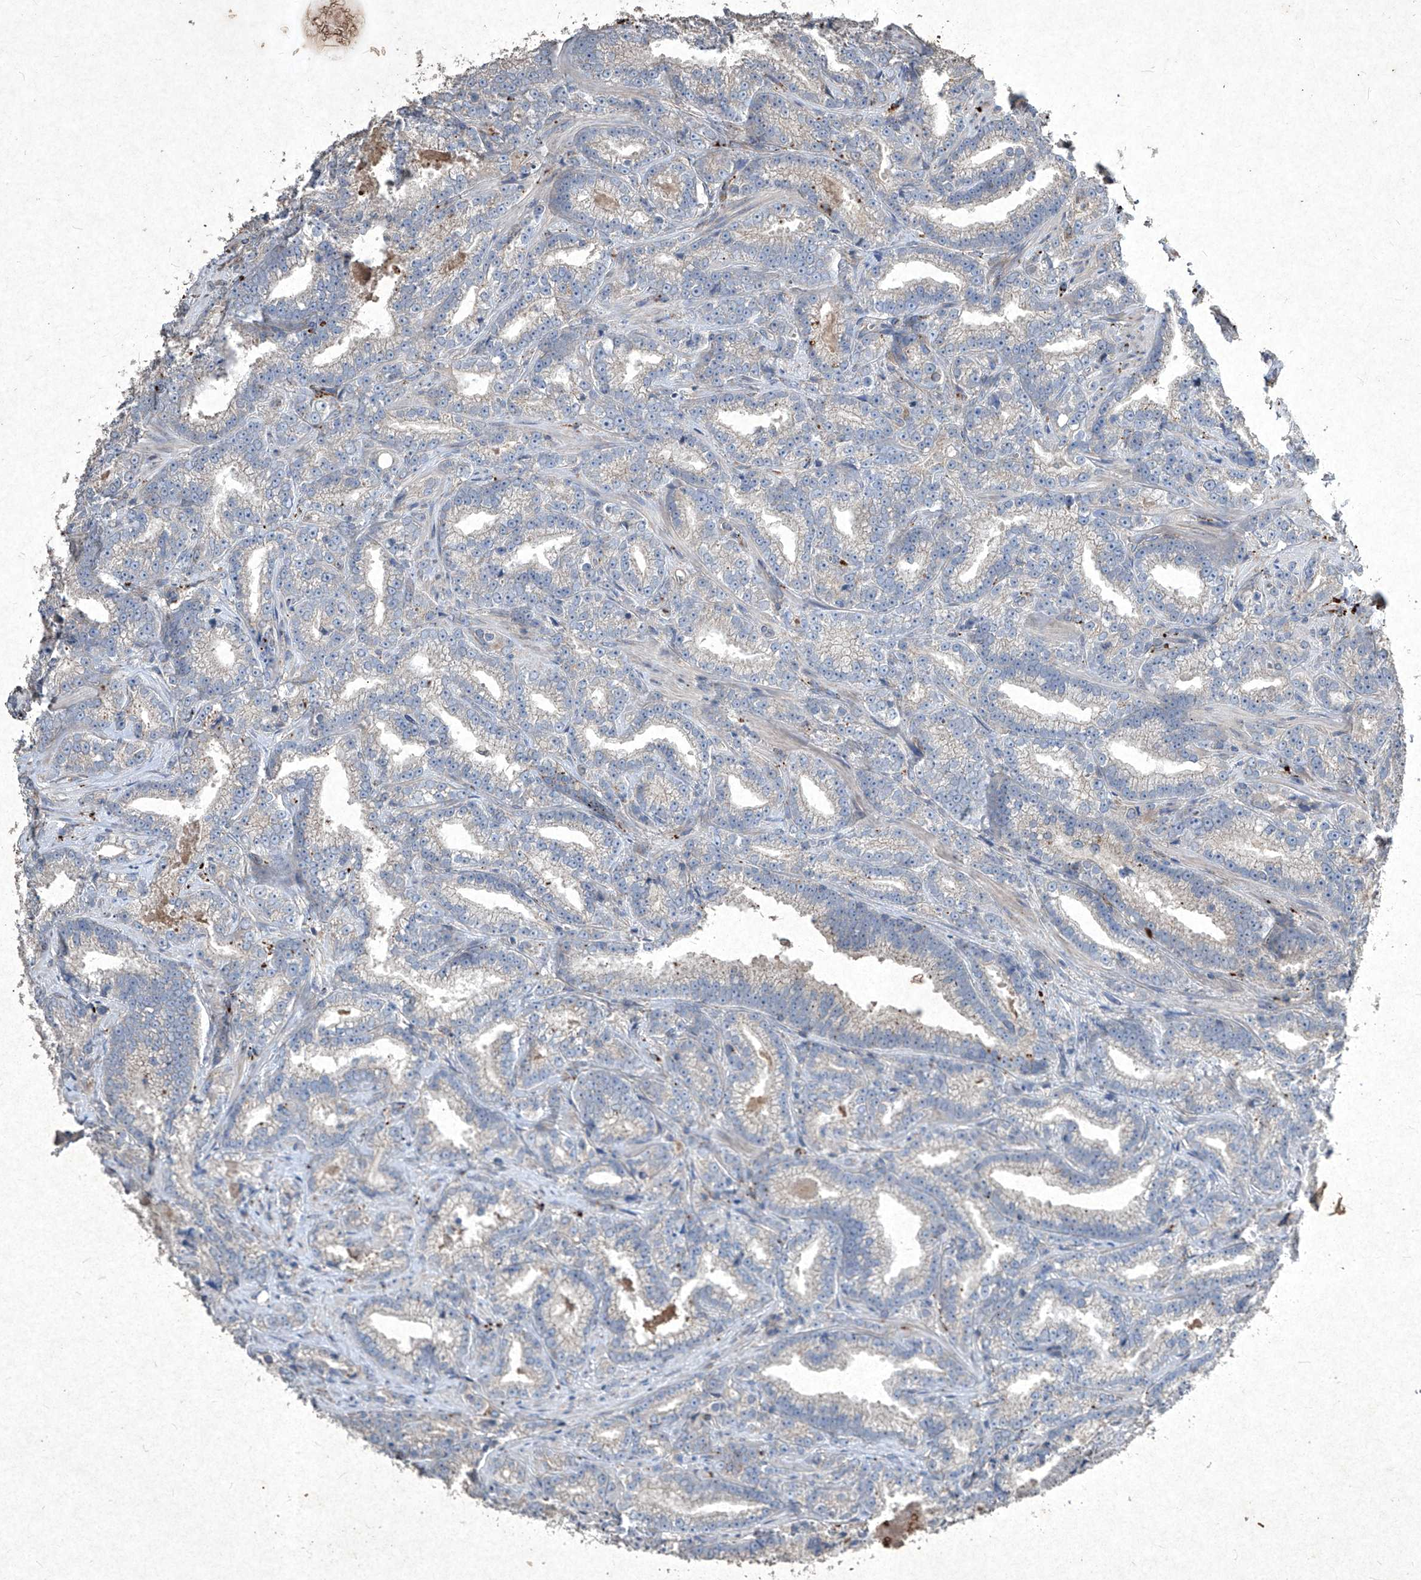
{"staining": {"intensity": "strong", "quantity": "<25%", "location": "cytoplasmic/membranous"}, "tissue": "prostate cancer", "cell_type": "Tumor cells", "image_type": "cancer", "snomed": [{"axis": "morphology", "description": "Adenocarcinoma, High grade"}, {"axis": "topography", "description": "Prostate and seminal vesicle, NOS"}], "caption": "Protein expression analysis of high-grade adenocarcinoma (prostate) exhibits strong cytoplasmic/membranous expression in approximately <25% of tumor cells.", "gene": "MED16", "patient": {"sex": "male", "age": 67}}